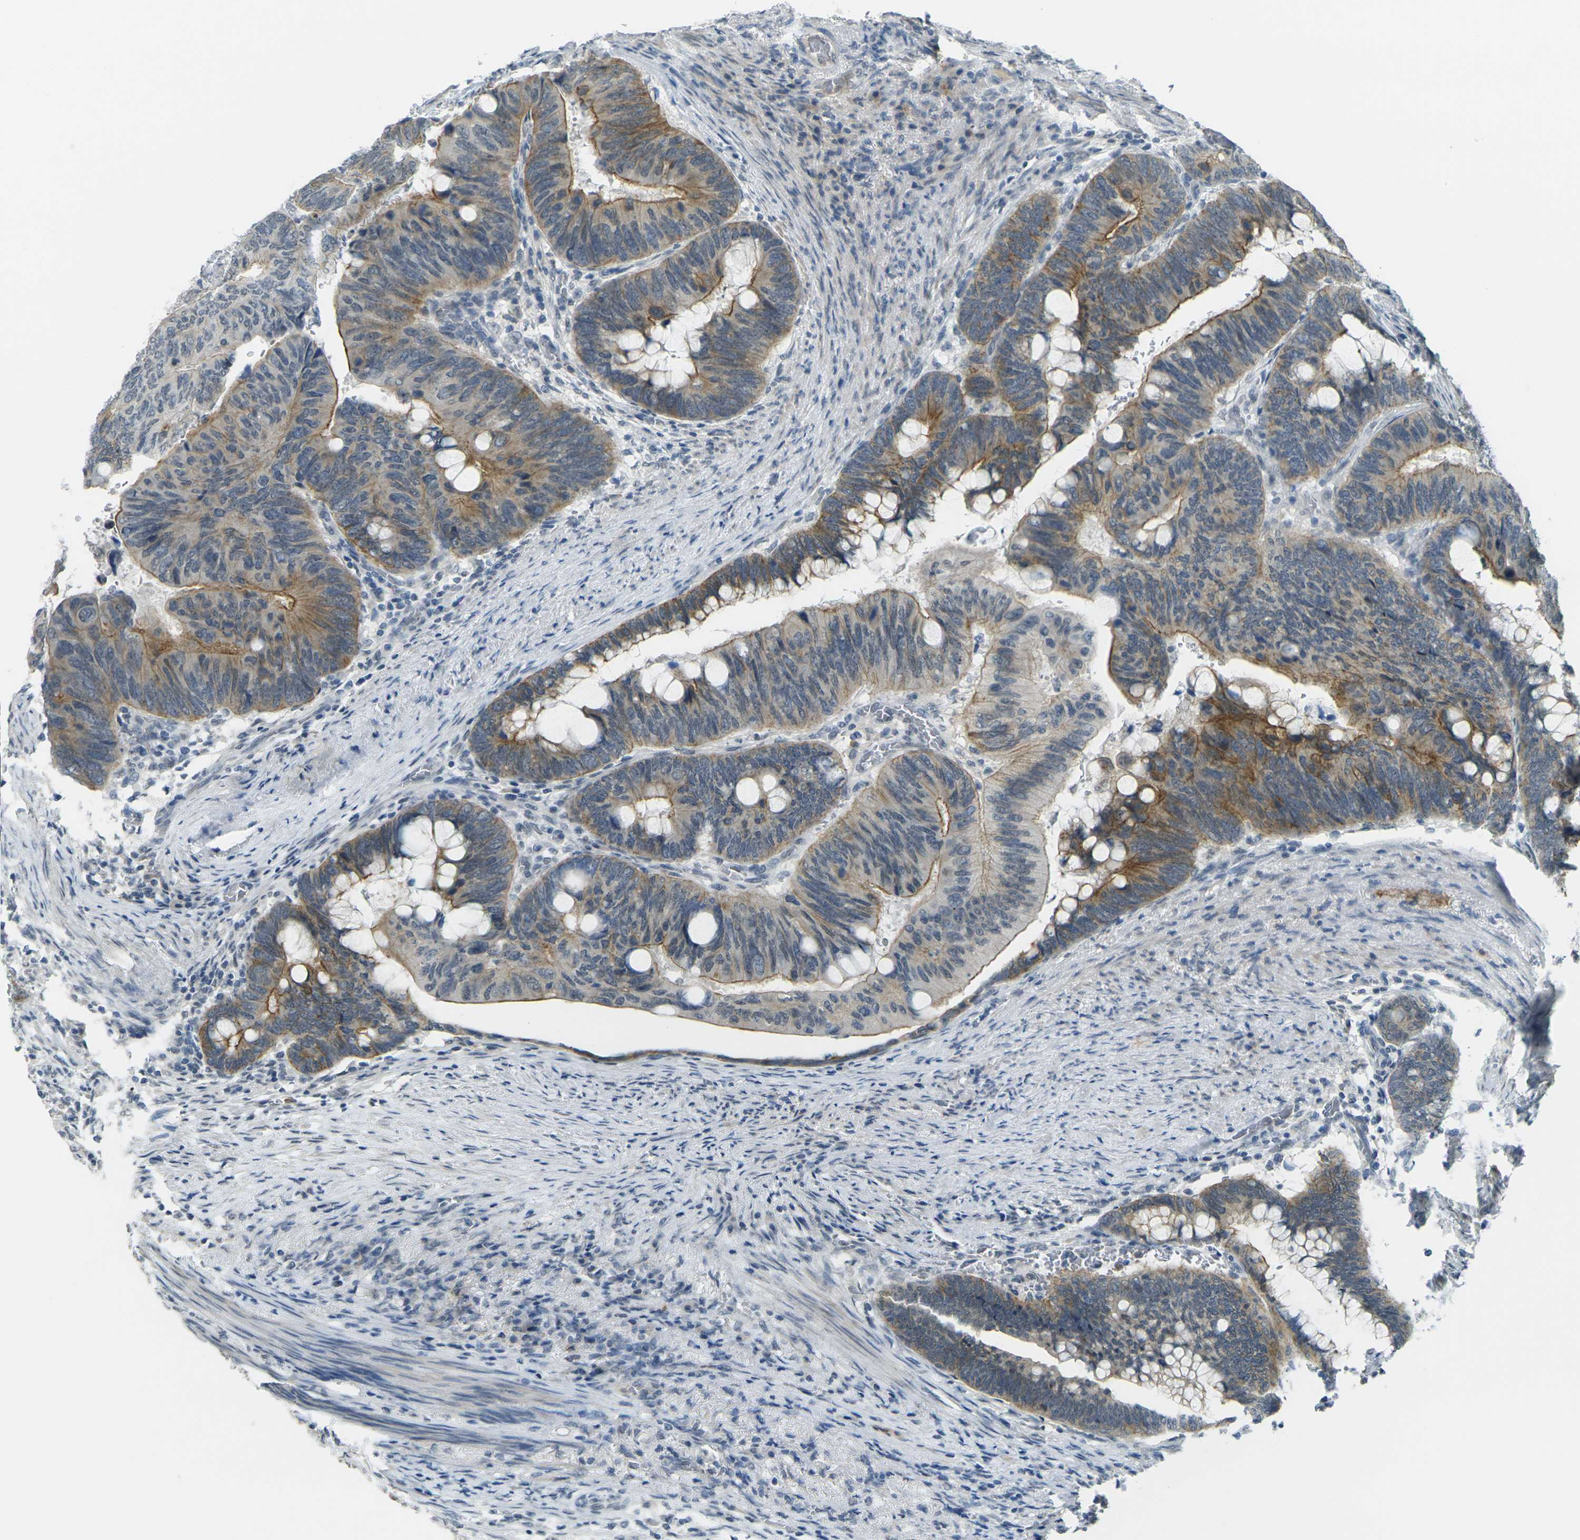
{"staining": {"intensity": "moderate", "quantity": ">75%", "location": "cytoplasmic/membranous"}, "tissue": "colorectal cancer", "cell_type": "Tumor cells", "image_type": "cancer", "snomed": [{"axis": "morphology", "description": "Normal tissue, NOS"}, {"axis": "morphology", "description": "Adenocarcinoma, NOS"}, {"axis": "topography", "description": "Rectum"}, {"axis": "topography", "description": "Peripheral nerve tissue"}], "caption": "An image of colorectal cancer (adenocarcinoma) stained for a protein exhibits moderate cytoplasmic/membranous brown staining in tumor cells.", "gene": "SPTBN2", "patient": {"sex": "male", "age": 92}}